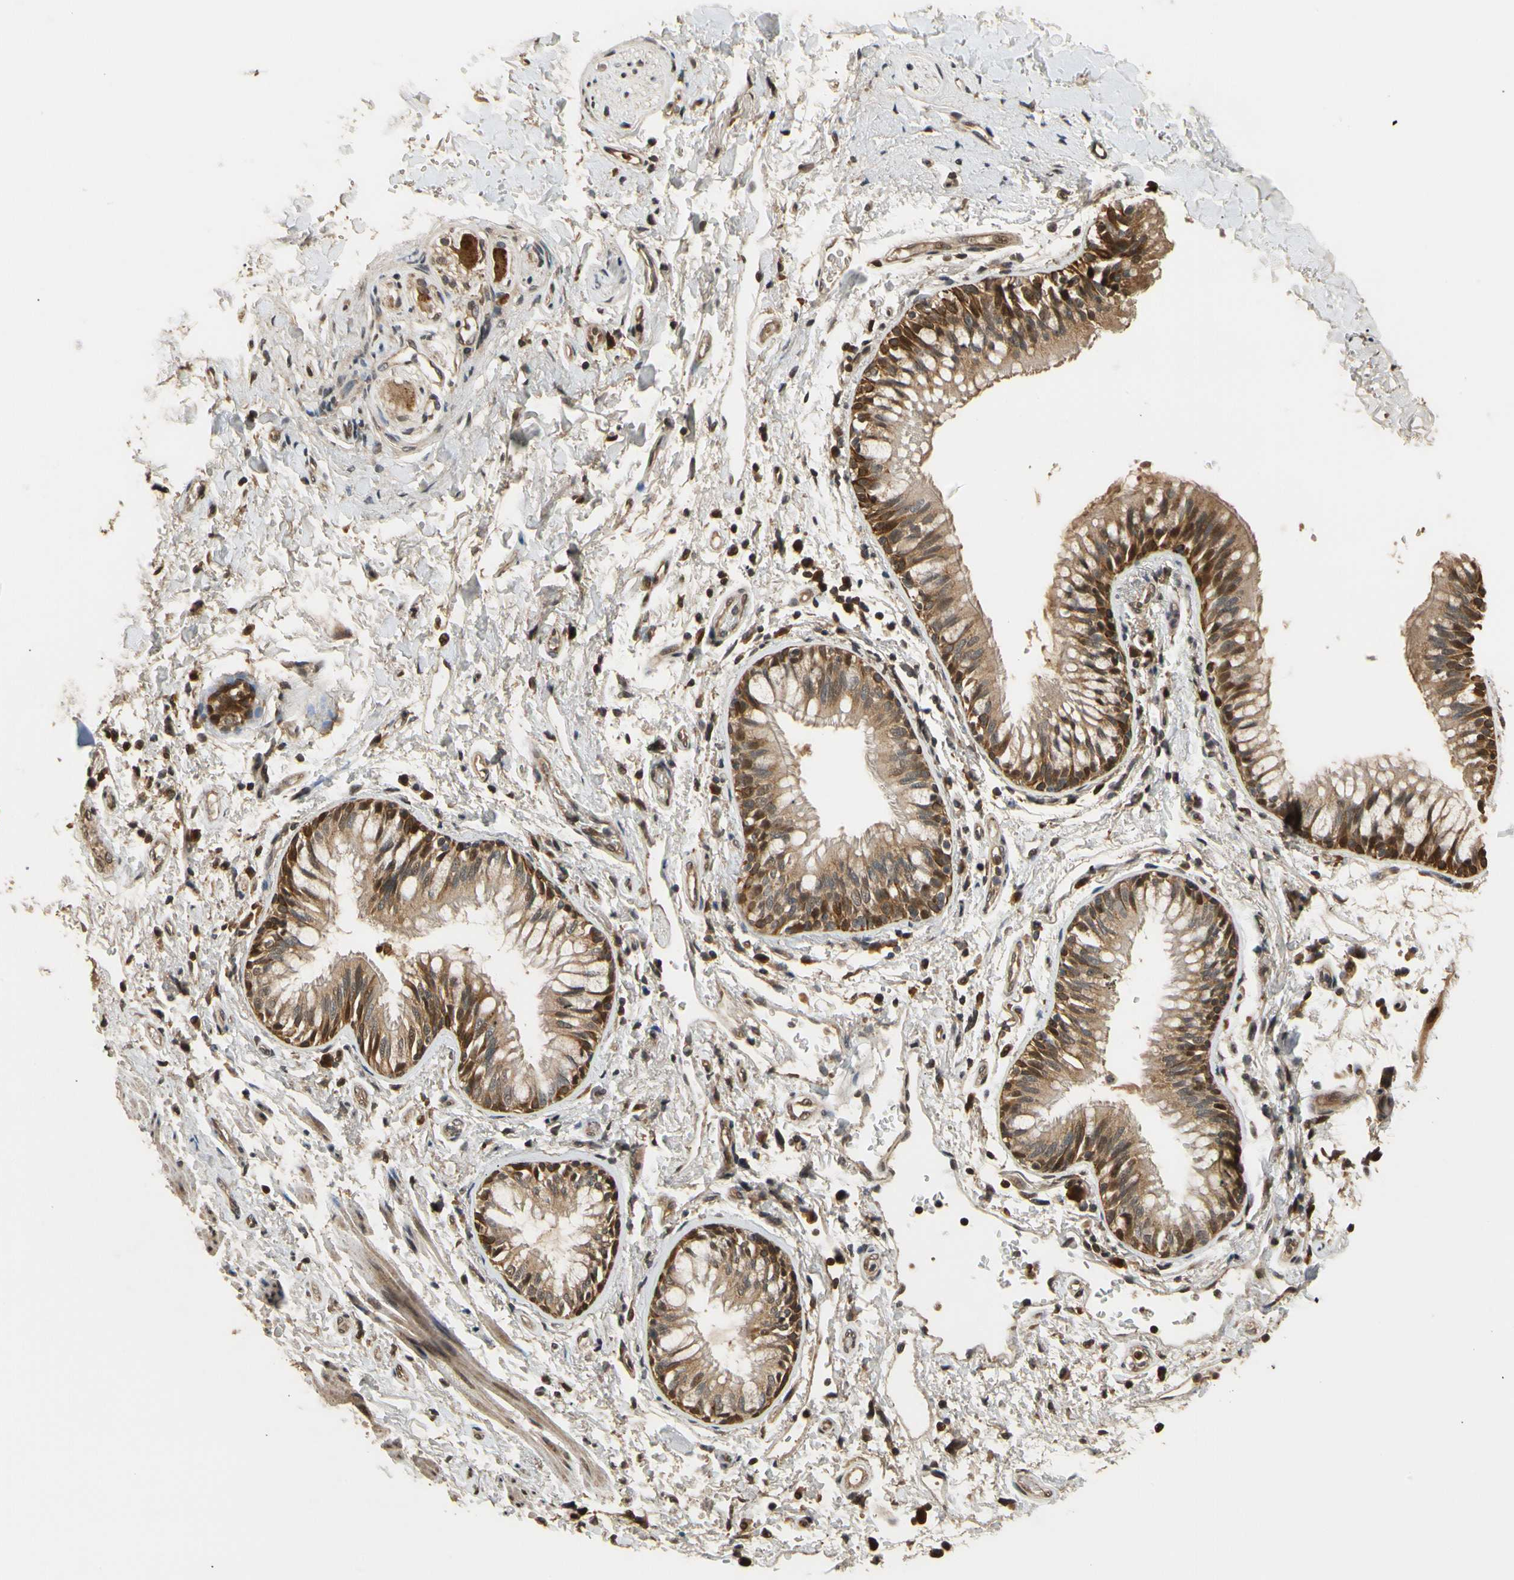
{"staining": {"intensity": "moderate", "quantity": ">75%", "location": "cytoplasmic/membranous,nuclear"}, "tissue": "adipose tissue", "cell_type": "Adipocytes", "image_type": "normal", "snomed": [{"axis": "morphology", "description": "Normal tissue, NOS"}, {"axis": "topography", "description": "Cartilage tissue"}, {"axis": "topography", "description": "Bronchus"}], "caption": "The photomicrograph reveals immunohistochemical staining of benign adipose tissue. There is moderate cytoplasmic/membranous,nuclear expression is appreciated in about >75% of adipocytes. Using DAB (3,3'-diaminobenzidine) (brown) and hematoxylin (blue) stains, captured at high magnification using brightfield microscopy.", "gene": "TMEM230", "patient": {"sex": "female", "age": 73}}